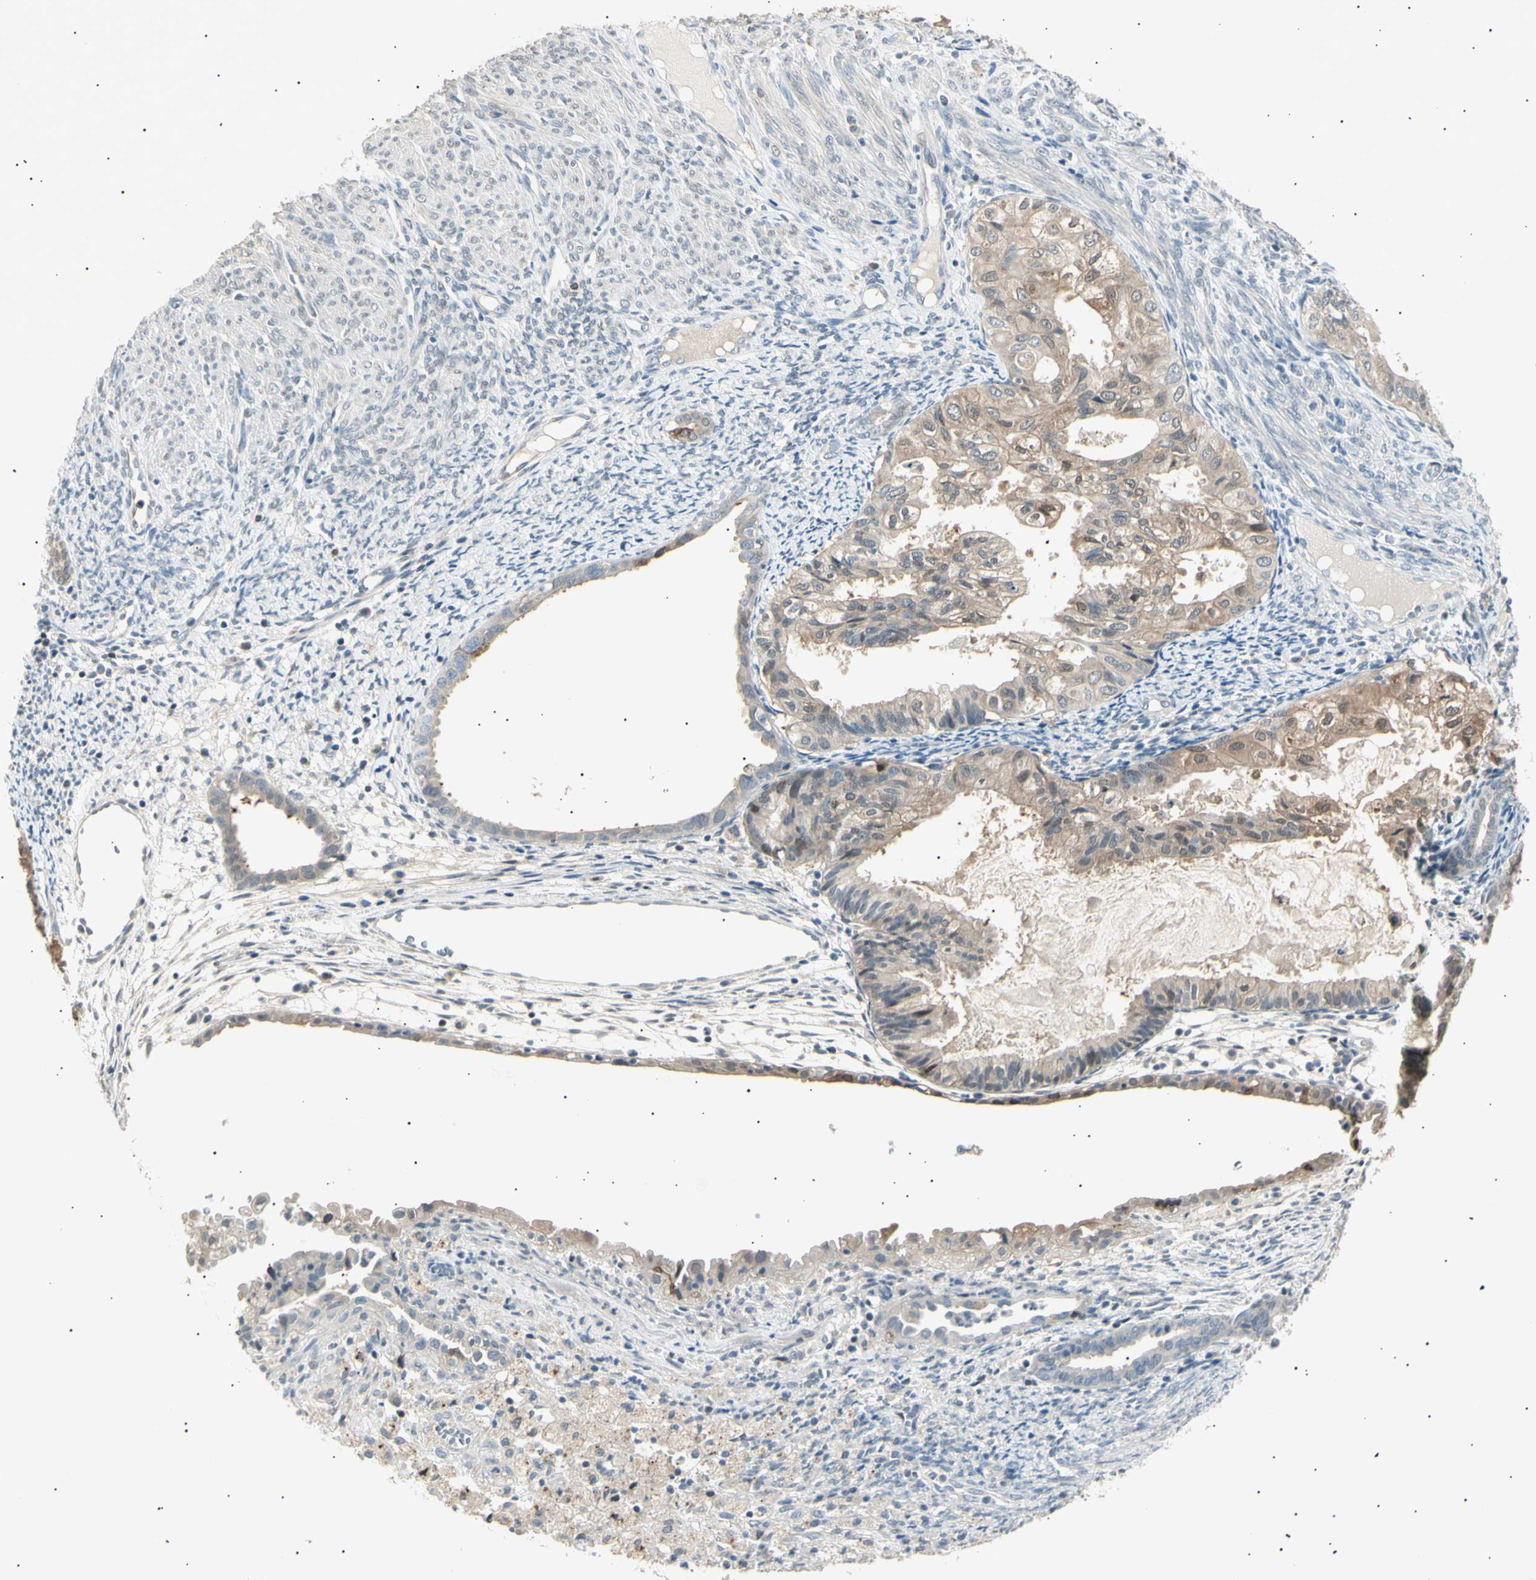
{"staining": {"intensity": "weak", "quantity": ">75%", "location": "cytoplasmic/membranous"}, "tissue": "cervical cancer", "cell_type": "Tumor cells", "image_type": "cancer", "snomed": [{"axis": "morphology", "description": "Normal tissue, NOS"}, {"axis": "morphology", "description": "Adenocarcinoma, NOS"}, {"axis": "topography", "description": "Cervix"}, {"axis": "topography", "description": "Endometrium"}], "caption": "Human cervical adenocarcinoma stained with a protein marker displays weak staining in tumor cells.", "gene": "LHPP", "patient": {"sex": "female", "age": 86}}